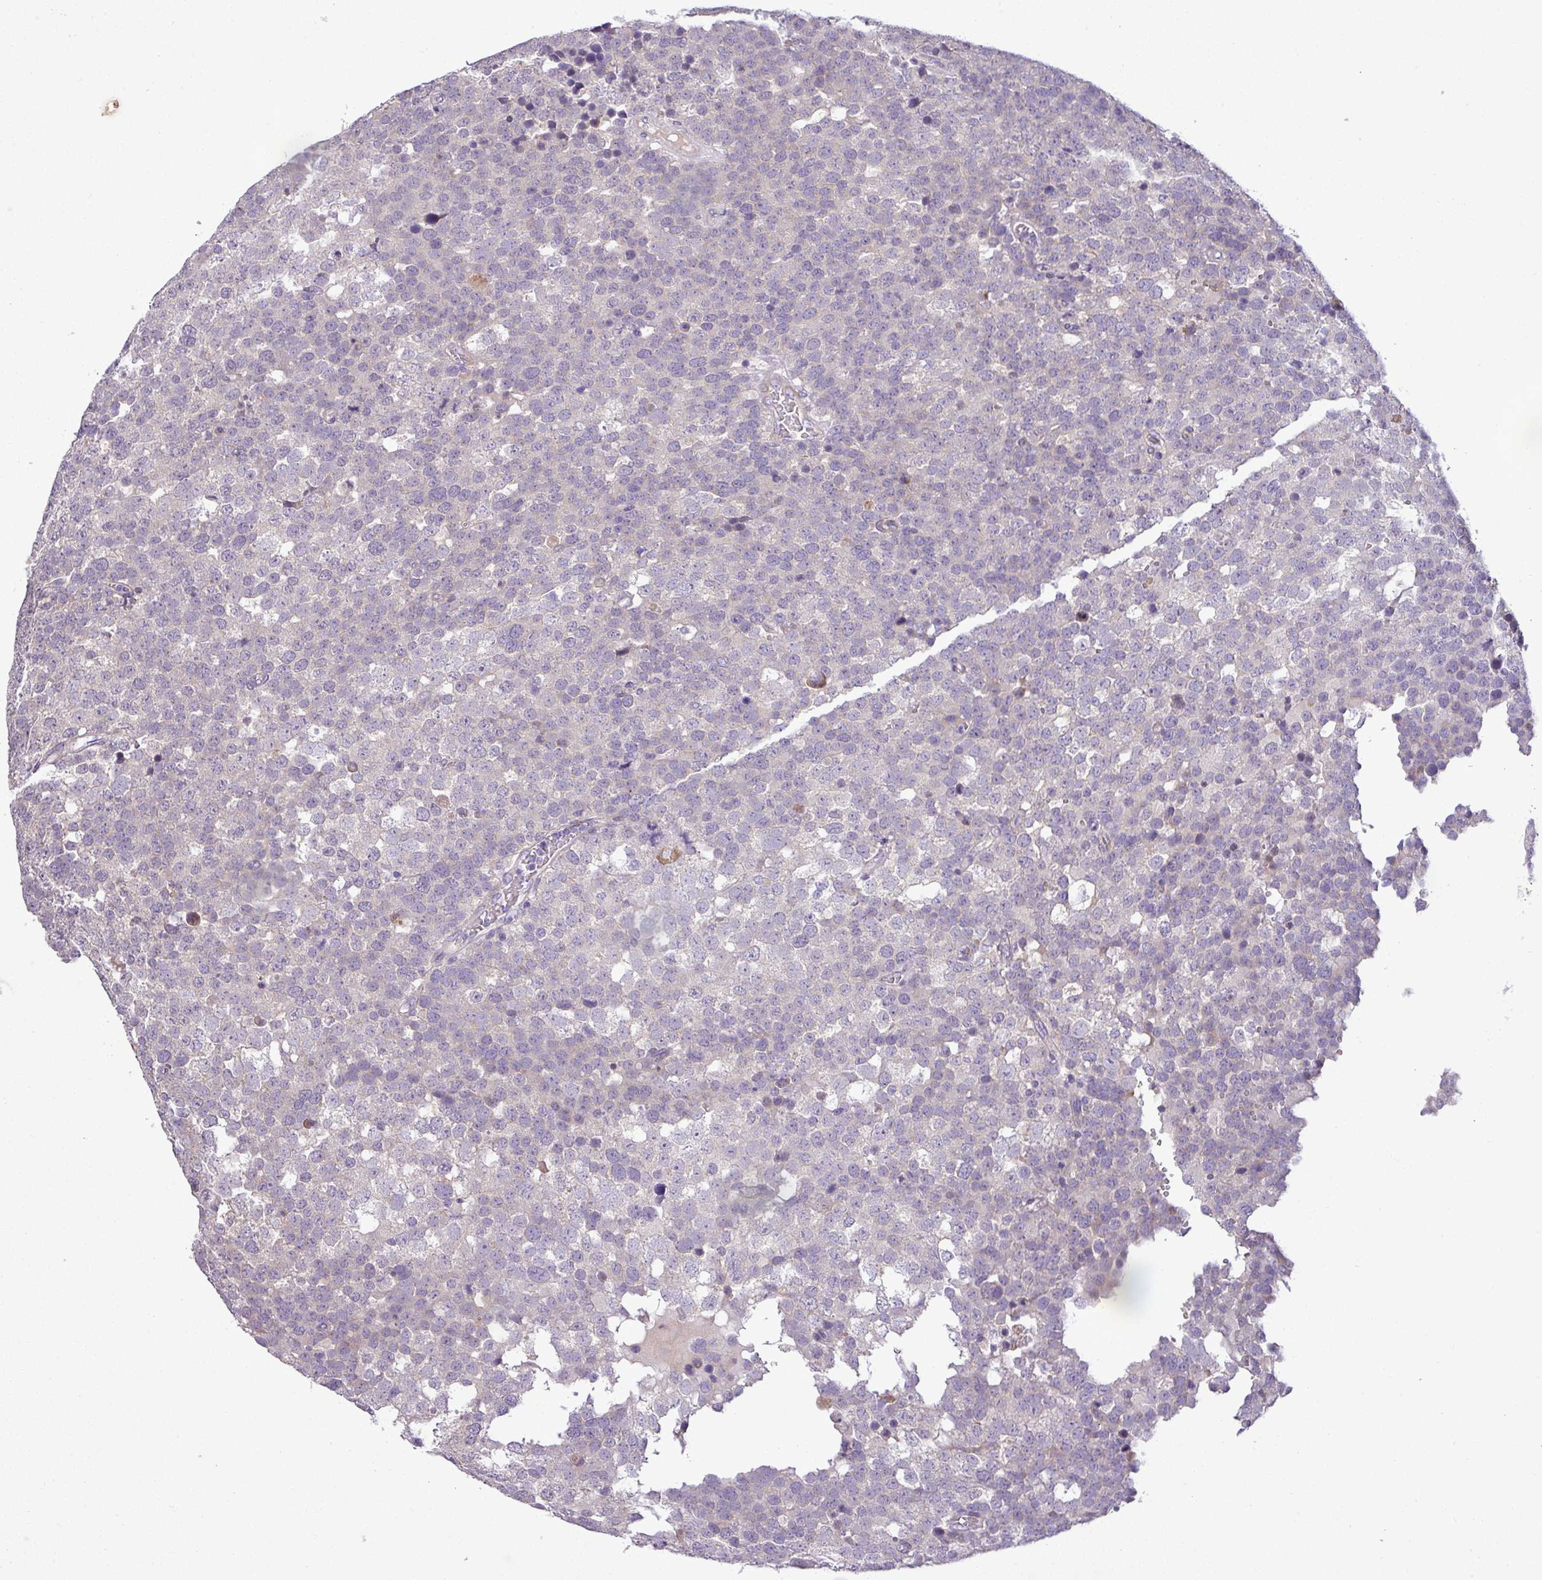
{"staining": {"intensity": "negative", "quantity": "none", "location": "none"}, "tissue": "testis cancer", "cell_type": "Tumor cells", "image_type": "cancer", "snomed": [{"axis": "morphology", "description": "Seminoma, NOS"}, {"axis": "topography", "description": "Testis"}], "caption": "DAB (3,3'-diaminobenzidine) immunohistochemical staining of human testis seminoma displays no significant staining in tumor cells.", "gene": "MOCS3", "patient": {"sex": "male", "age": 71}}